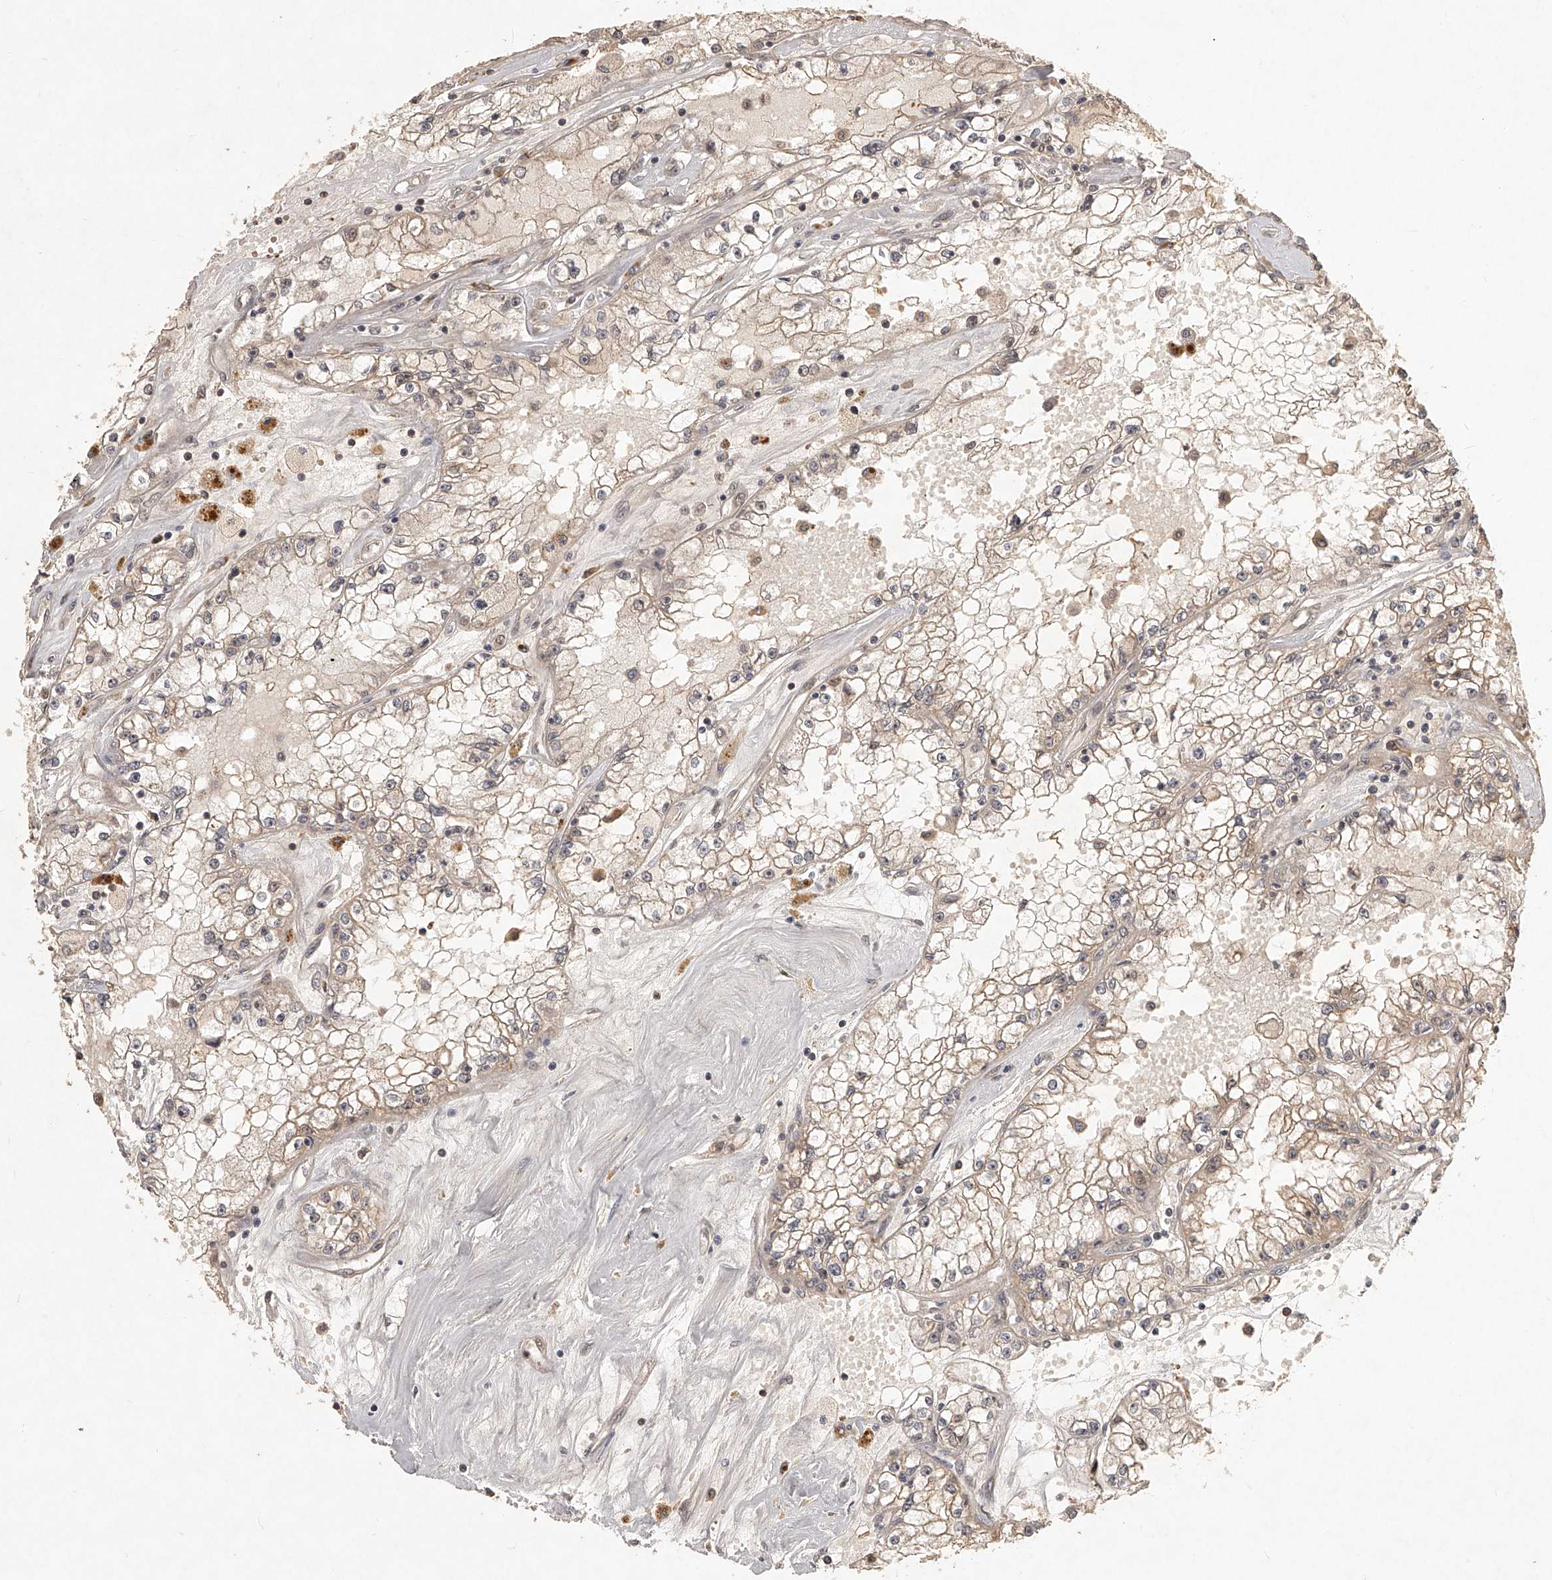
{"staining": {"intensity": "weak", "quantity": "25%-75%", "location": "cytoplasmic/membranous"}, "tissue": "renal cancer", "cell_type": "Tumor cells", "image_type": "cancer", "snomed": [{"axis": "morphology", "description": "Adenocarcinoma, NOS"}, {"axis": "topography", "description": "Kidney"}], "caption": "IHC of renal adenocarcinoma displays low levels of weak cytoplasmic/membranous positivity in about 25%-75% of tumor cells.", "gene": "SLC37A1", "patient": {"sex": "male", "age": 56}}